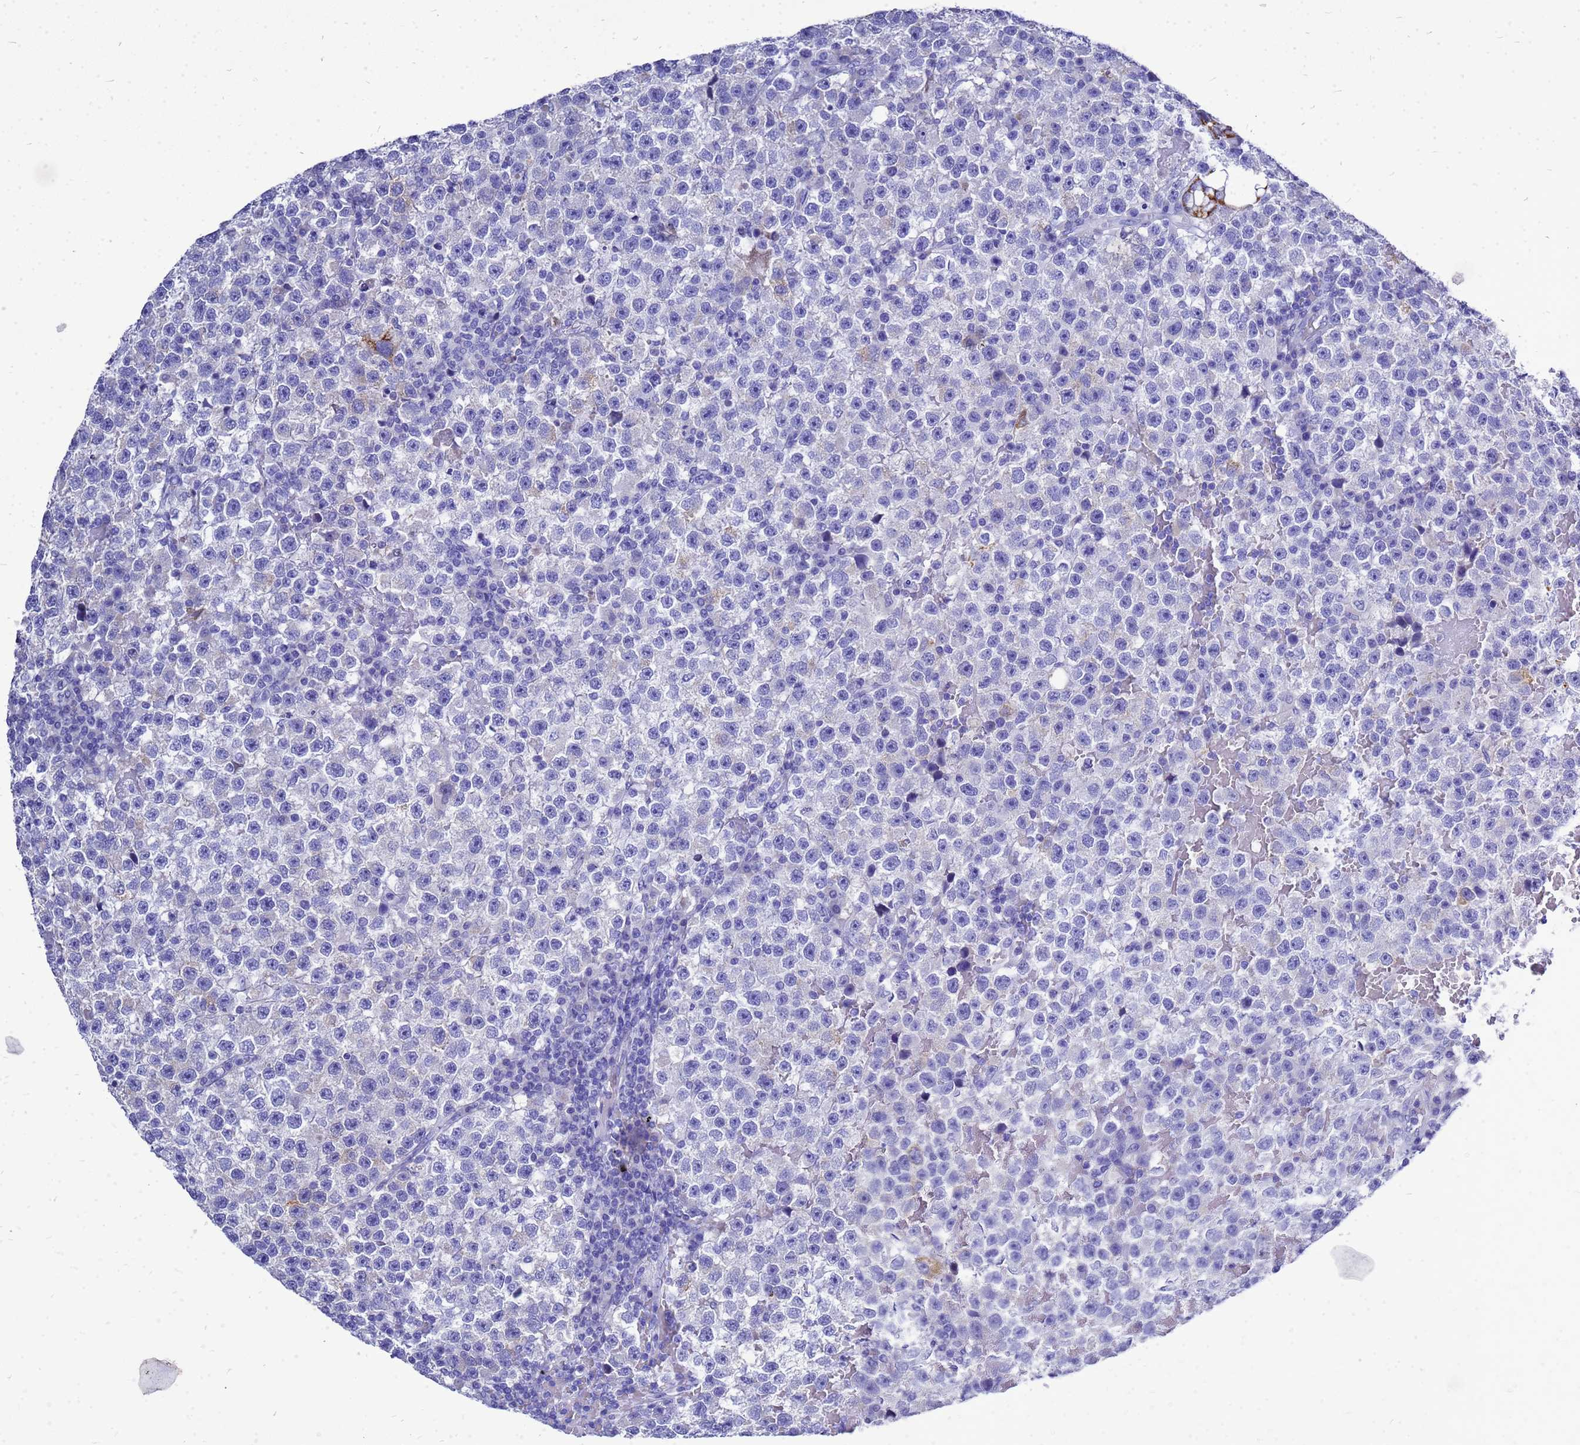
{"staining": {"intensity": "negative", "quantity": "none", "location": "none"}, "tissue": "testis cancer", "cell_type": "Tumor cells", "image_type": "cancer", "snomed": [{"axis": "morphology", "description": "Seminoma, NOS"}, {"axis": "topography", "description": "Testis"}], "caption": "Immunohistochemical staining of human seminoma (testis) displays no significant staining in tumor cells. (DAB IHC, high magnification).", "gene": "OR52E2", "patient": {"sex": "male", "age": 22}}